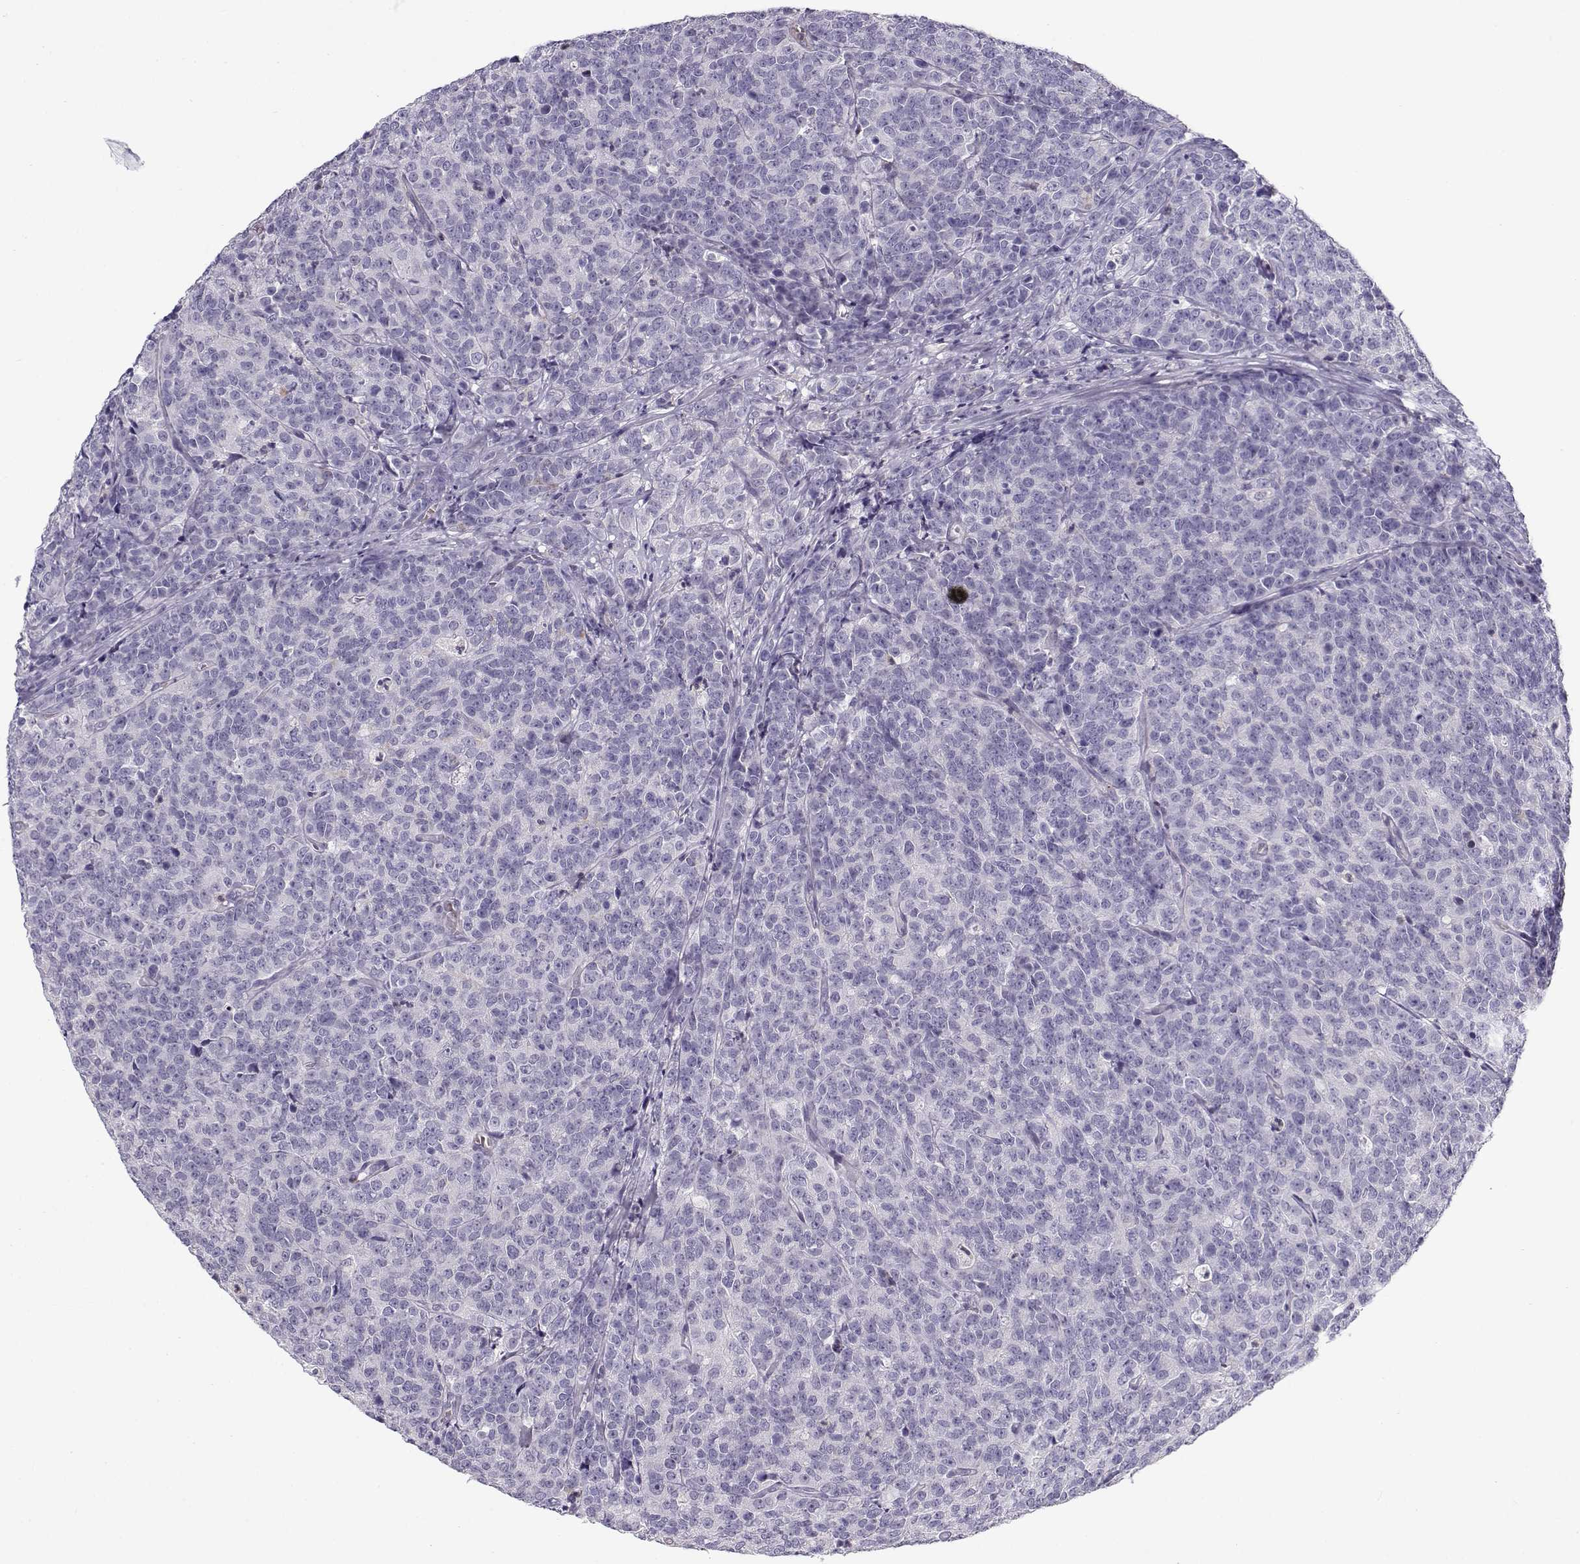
{"staining": {"intensity": "negative", "quantity": "none", "location": "none"}, "tissue": "prostate cancer", "cell_type": "Tumor cells", "image_type": "cancer", "snomed": [{"axis": "morphology", "description": "Adenocarcinoma, NOS"}, {"axis": "topography", "description": "Prostate"}], "caption": "Immunohistochemical staining of adenocarcinoma (prostate) shows no significant positivity in tumor cells.", "gene": "MYO1A", "patient": {"sex": "male", "age": 67}}